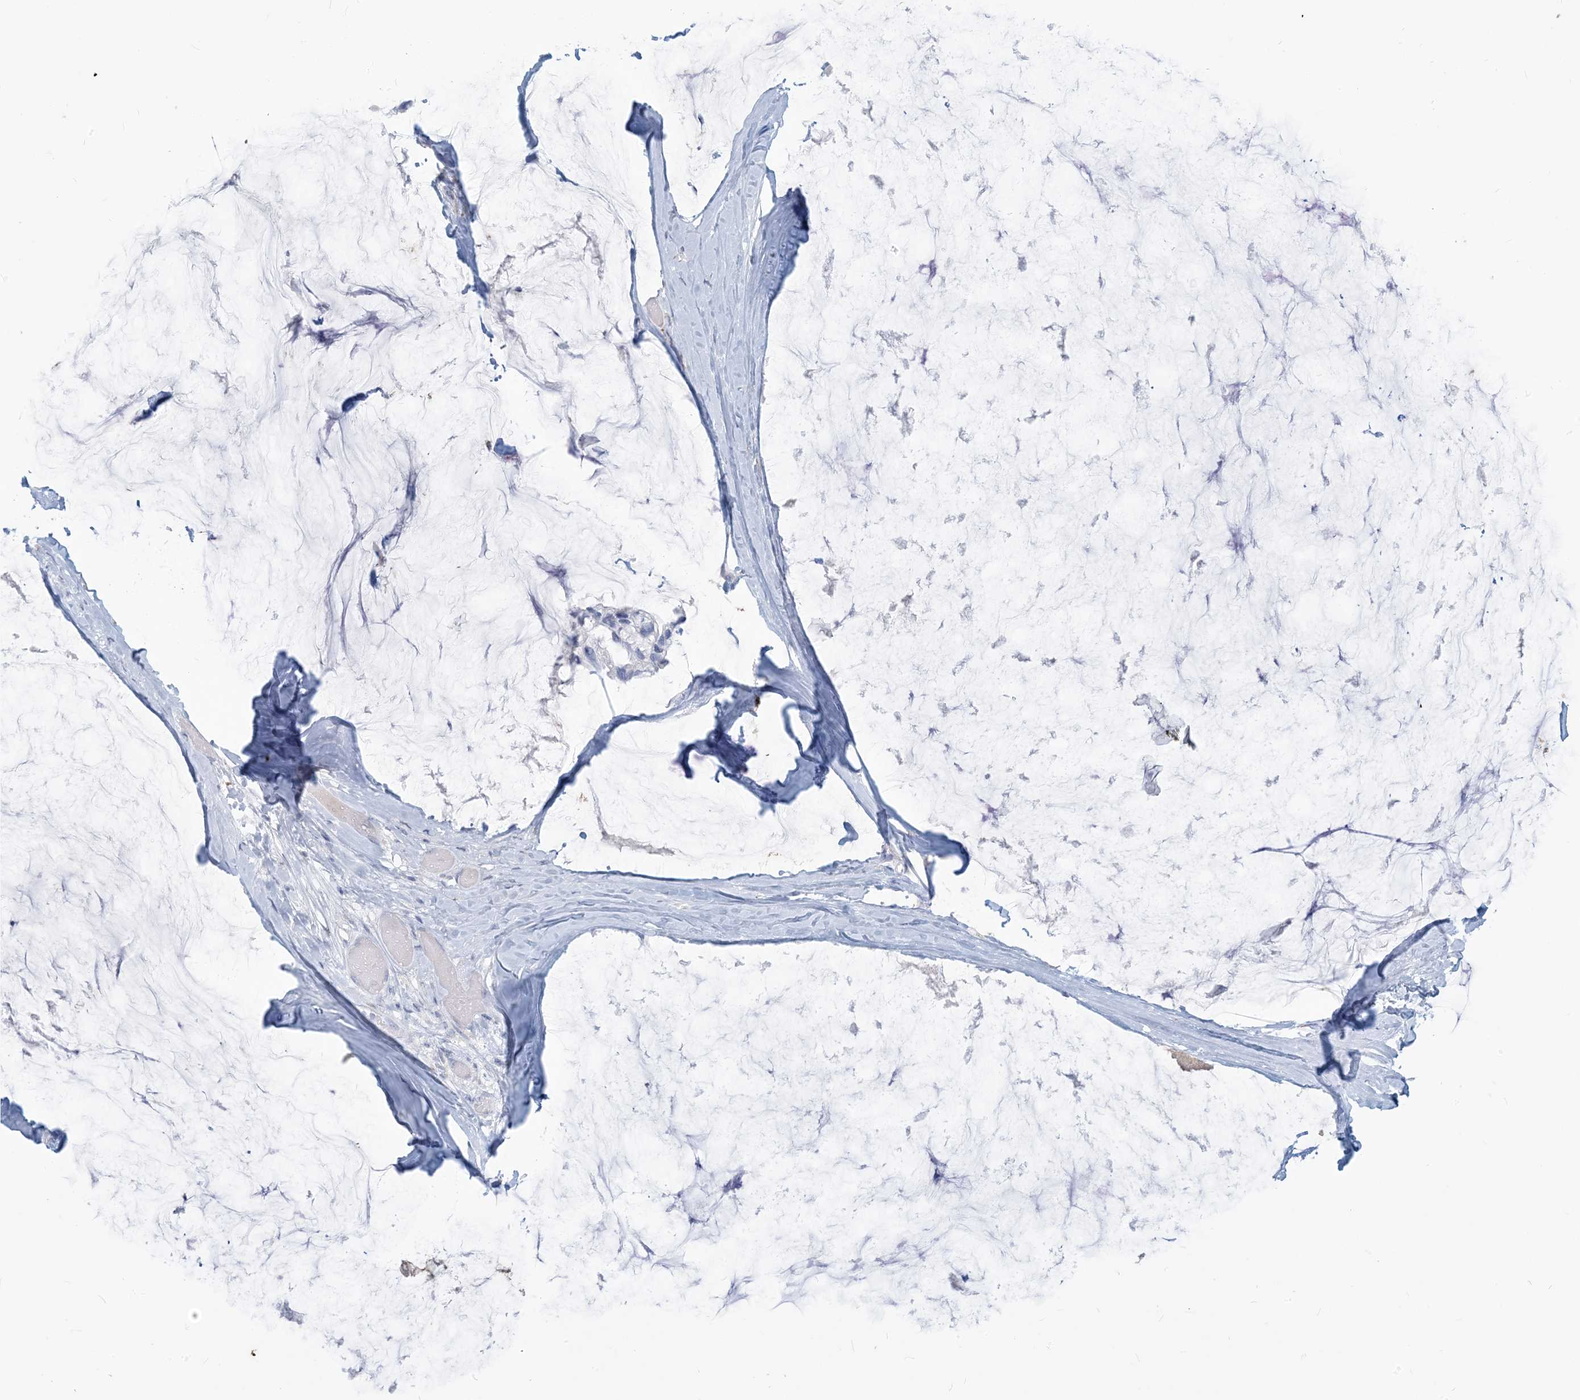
{"staining": {"intensity": "negative", "quantity": "none", "location": "none"}, "tissue": "ovarian cancer", "cell_type": "Tumor cells", "image_type": "cancer", "snomed": [{"axis": "morphology", "description": "Cystadenocarcinoma, mucinous, NOS"}, {"axis": "topography", "description": "Ovary"}], "caption": "DAB (3,3'-diaminobenzidine) immunohistochemical staining of human ovarian cancer (mucinous cystadenocarcinoma) shows no significant expression in tumor cells.", "gene": "HLA-DRB1", "patient": {"sex": "female", "age": 39}}